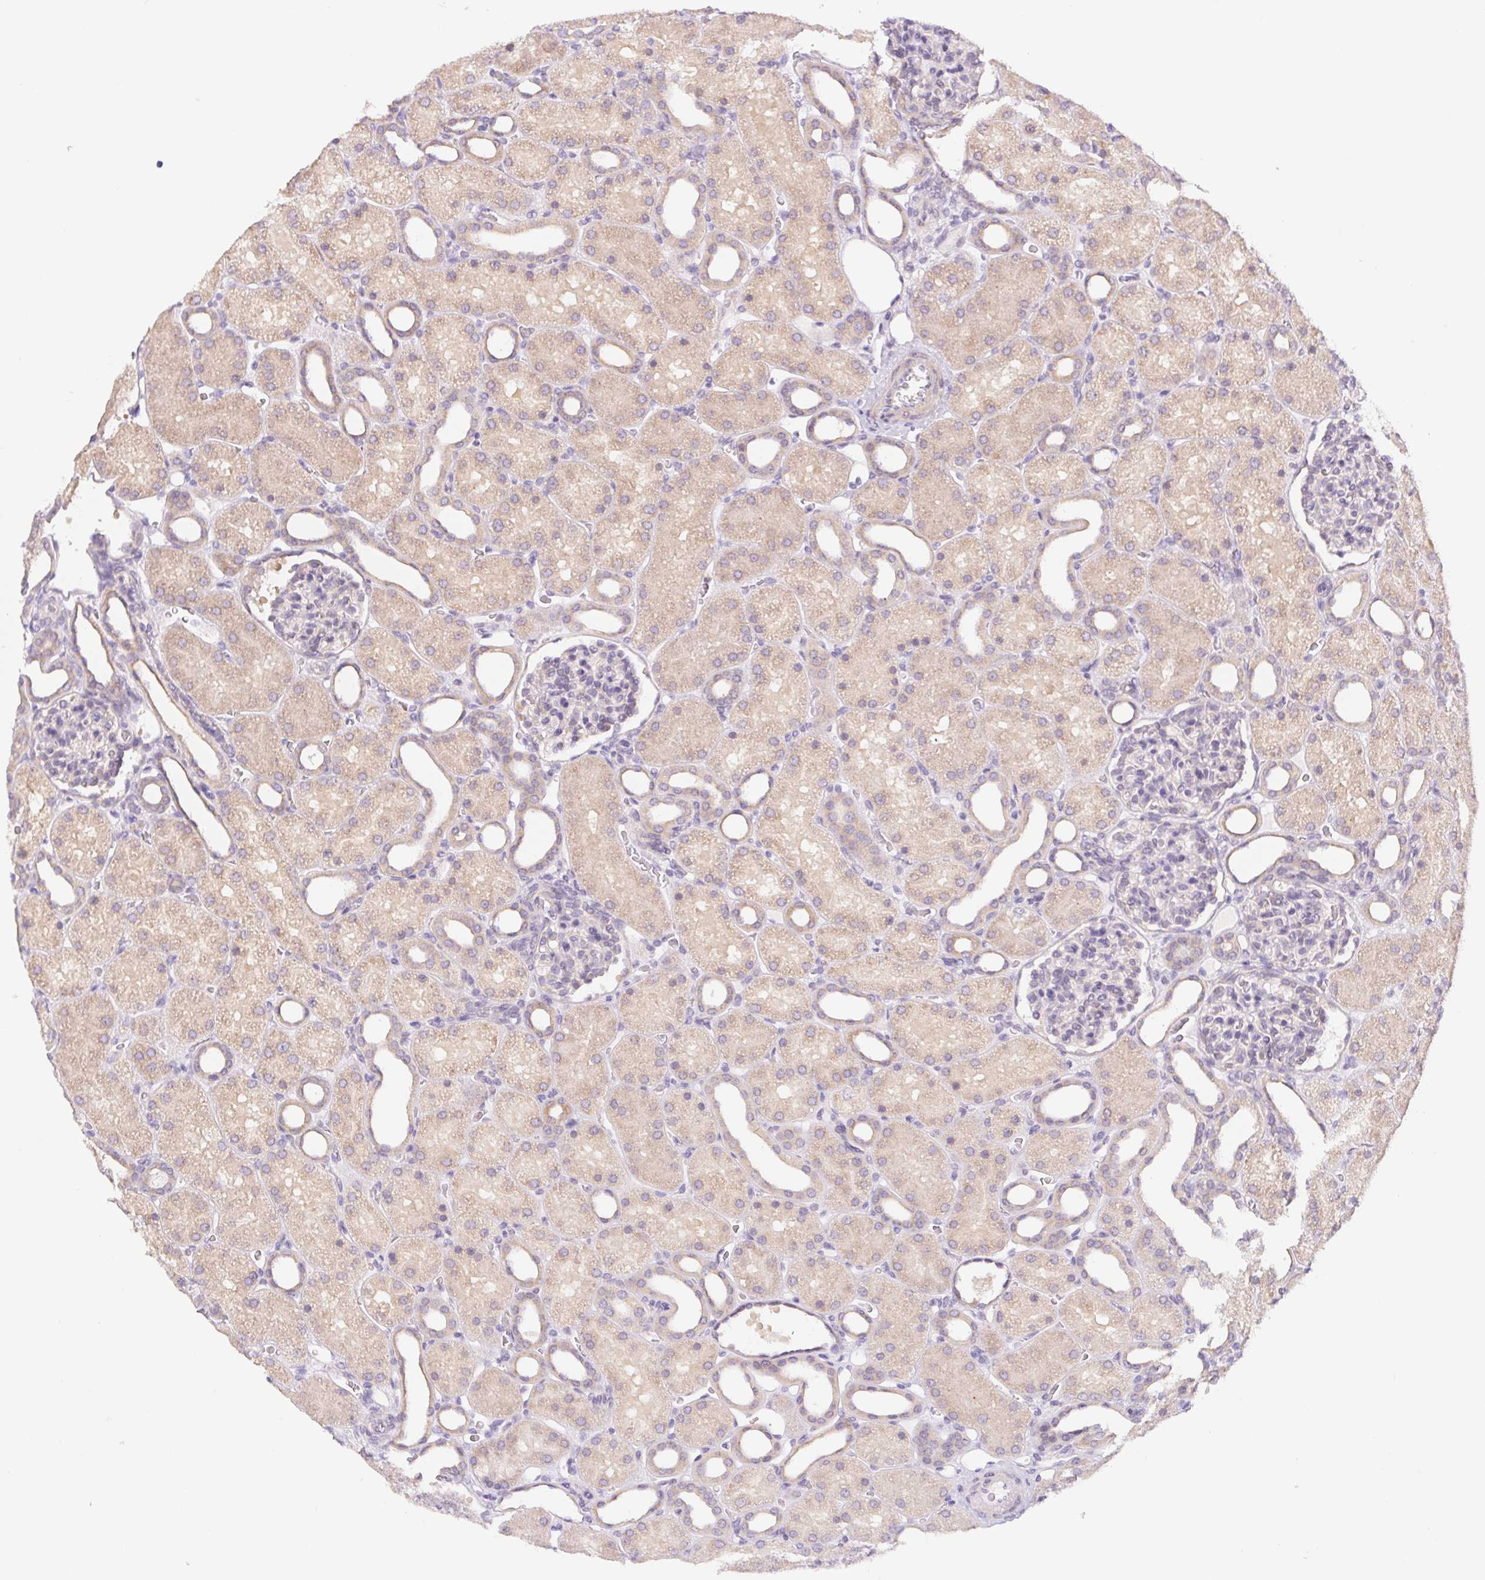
{"staining": {"intensity": "moderate", "quantity": "<25%", "location": "cytoplasmic/membranous"}, "tissue": "kidney", "cell_type": "Cells in glomeruli", "image_type": "normal", "snomed": [{"axis": "morphology", "description": "Normal tissue, NOS"}, {"axis": "topography", "description": "Kidney"}], "caption": "Immunohistochemical staining of benign kidney reveals <25% levels of moderate cytoplasmic/membranous protein staining in approximately <25% of cells in glomeruli.", "gene": "DYNC2LI1", "patient": {"sex": "male", "age": 2}}